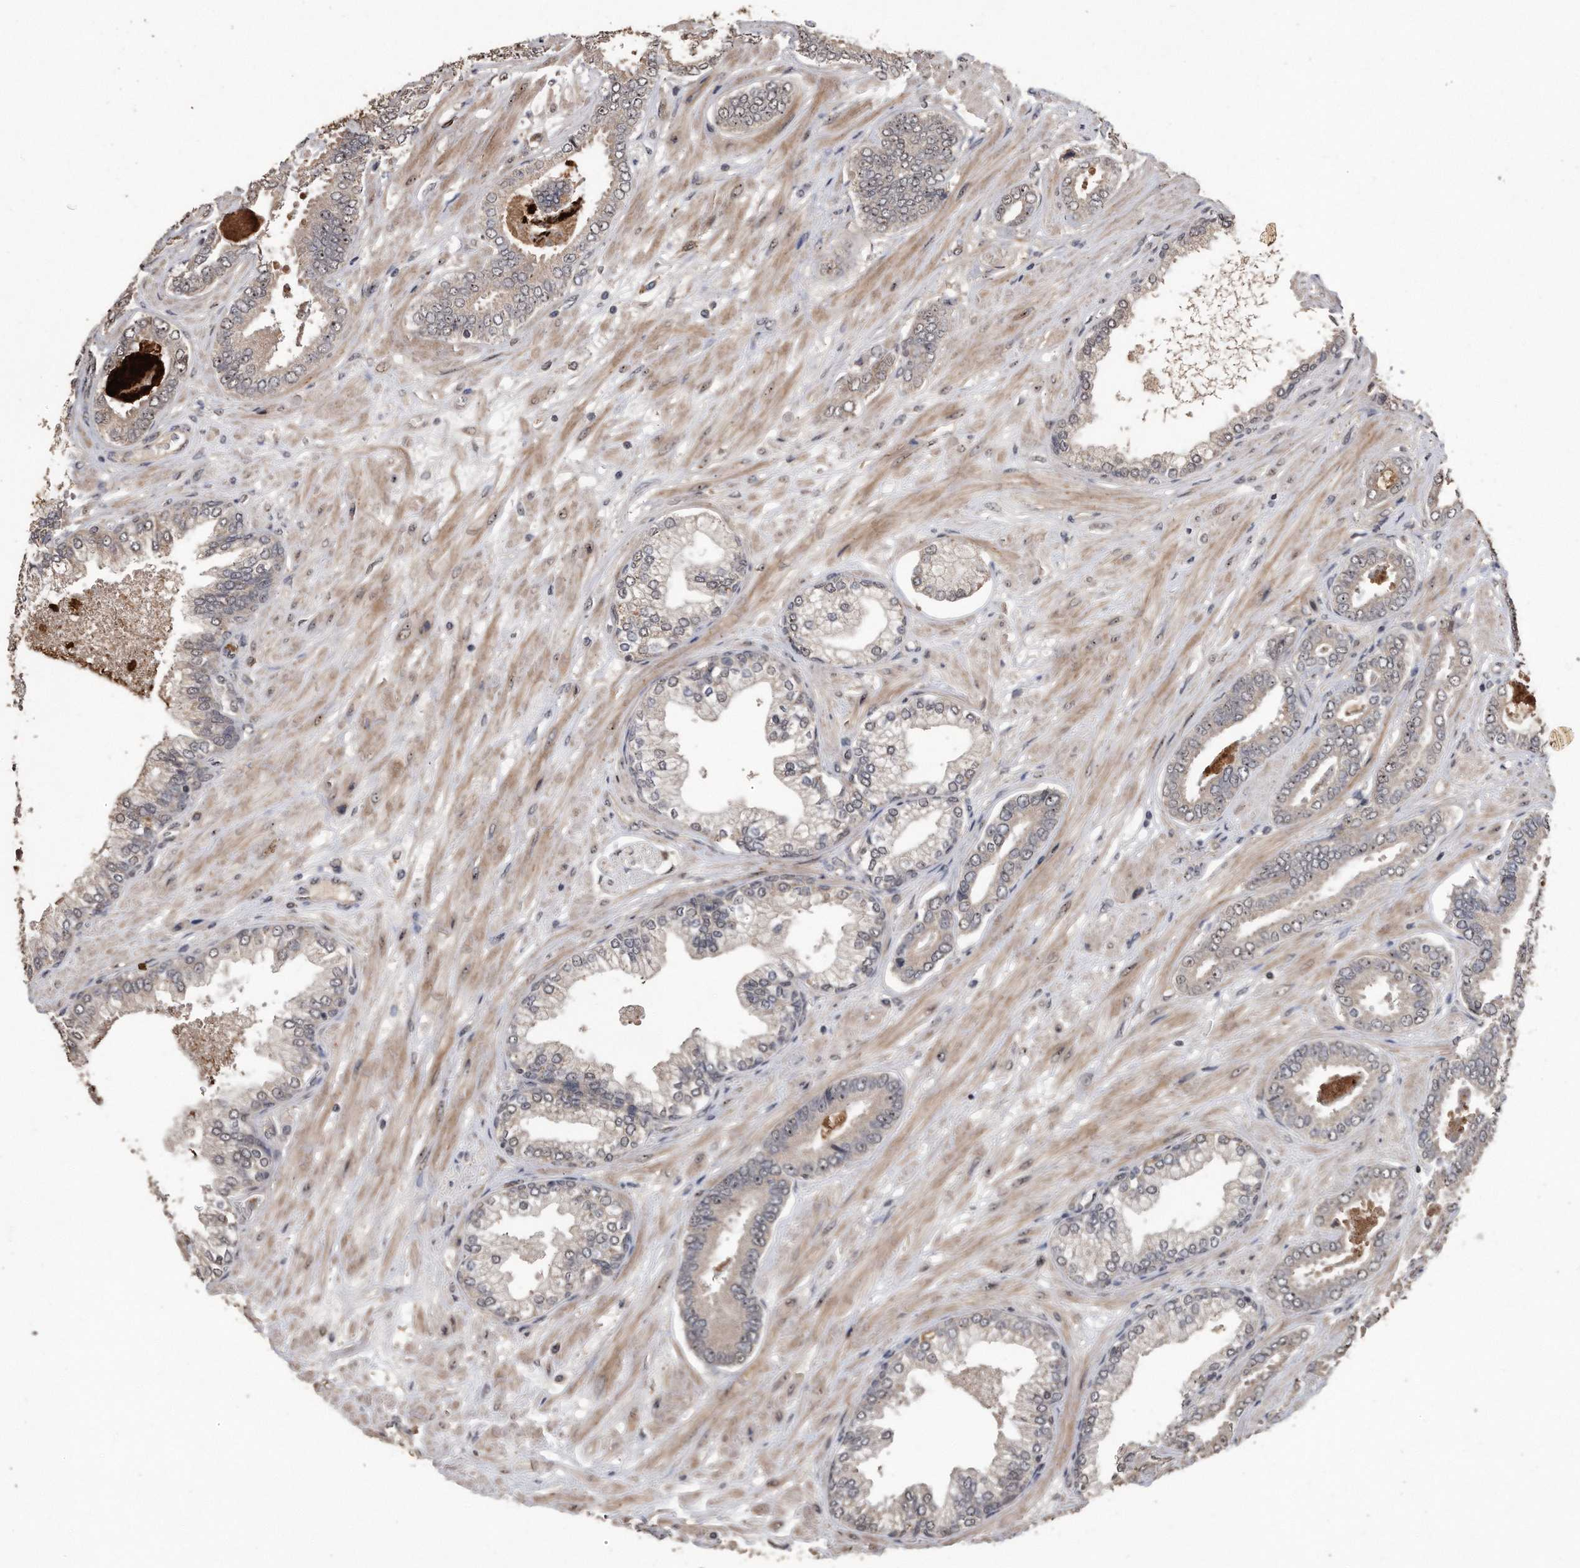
{"staining": {"intensity": "moderate", "quantity": "25%-75%", "location": "nuclear"}, "tissue": "prostate cancer", "cell_type": "Tumor cells", "image_type": "cancer", "snomed": [{"axis": "morphology", "description": "Adenocarcinoma, Low grade"}, {"axis": "topography", "description": "Prostate"}], "caption": "Human prostate adenocarcinoma (low-grade) stained with a brown dye displays moderate nuclear positive expression in approximately 25%-75% of tumor cells.", "gene": "PELO", "patient": {"sex": "male", "age": 71}}